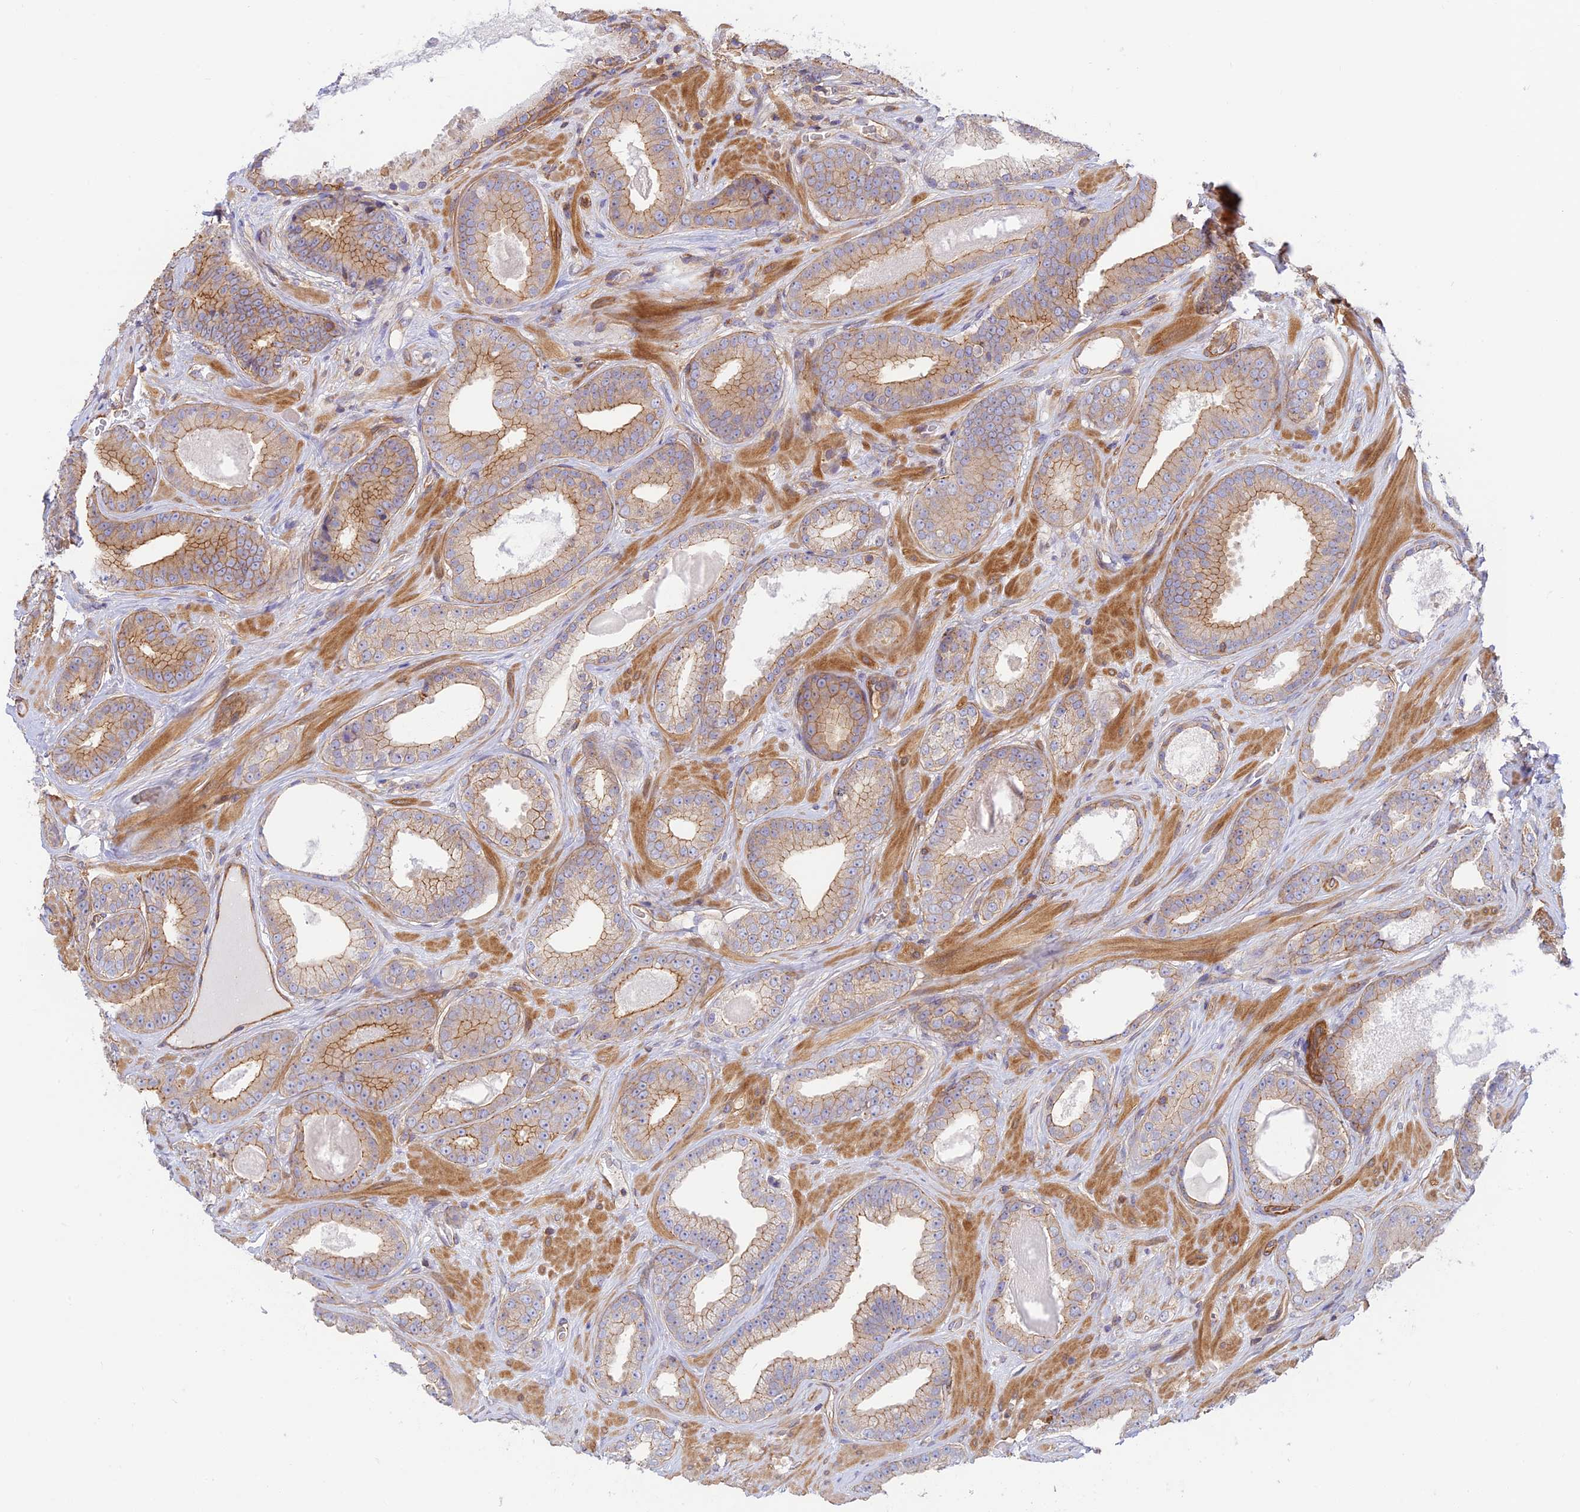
{"staining": {"intensity": "weak", "quantity": "<25%", "location": "cytoplasmic/membranous"}, "tissue": "prostate cancer", "cell_type": "Tumor cells", "image_type": "cancer", "snomed": [{"axis": "morphology", "description": "Adenocarcinoma, Low grade"}, {"axis": "topography", "description": "Prostate"}], "caption": "Tumor cells show no significant staining in prostate cancer (adenocarcinoma (low-grade)). The staining is performed using DAB brown chromogen with nuclei counter-stained in using hematoxylin.", "gene": "PPP1R12C", "patient": {"sex": "male", "age": 57}}